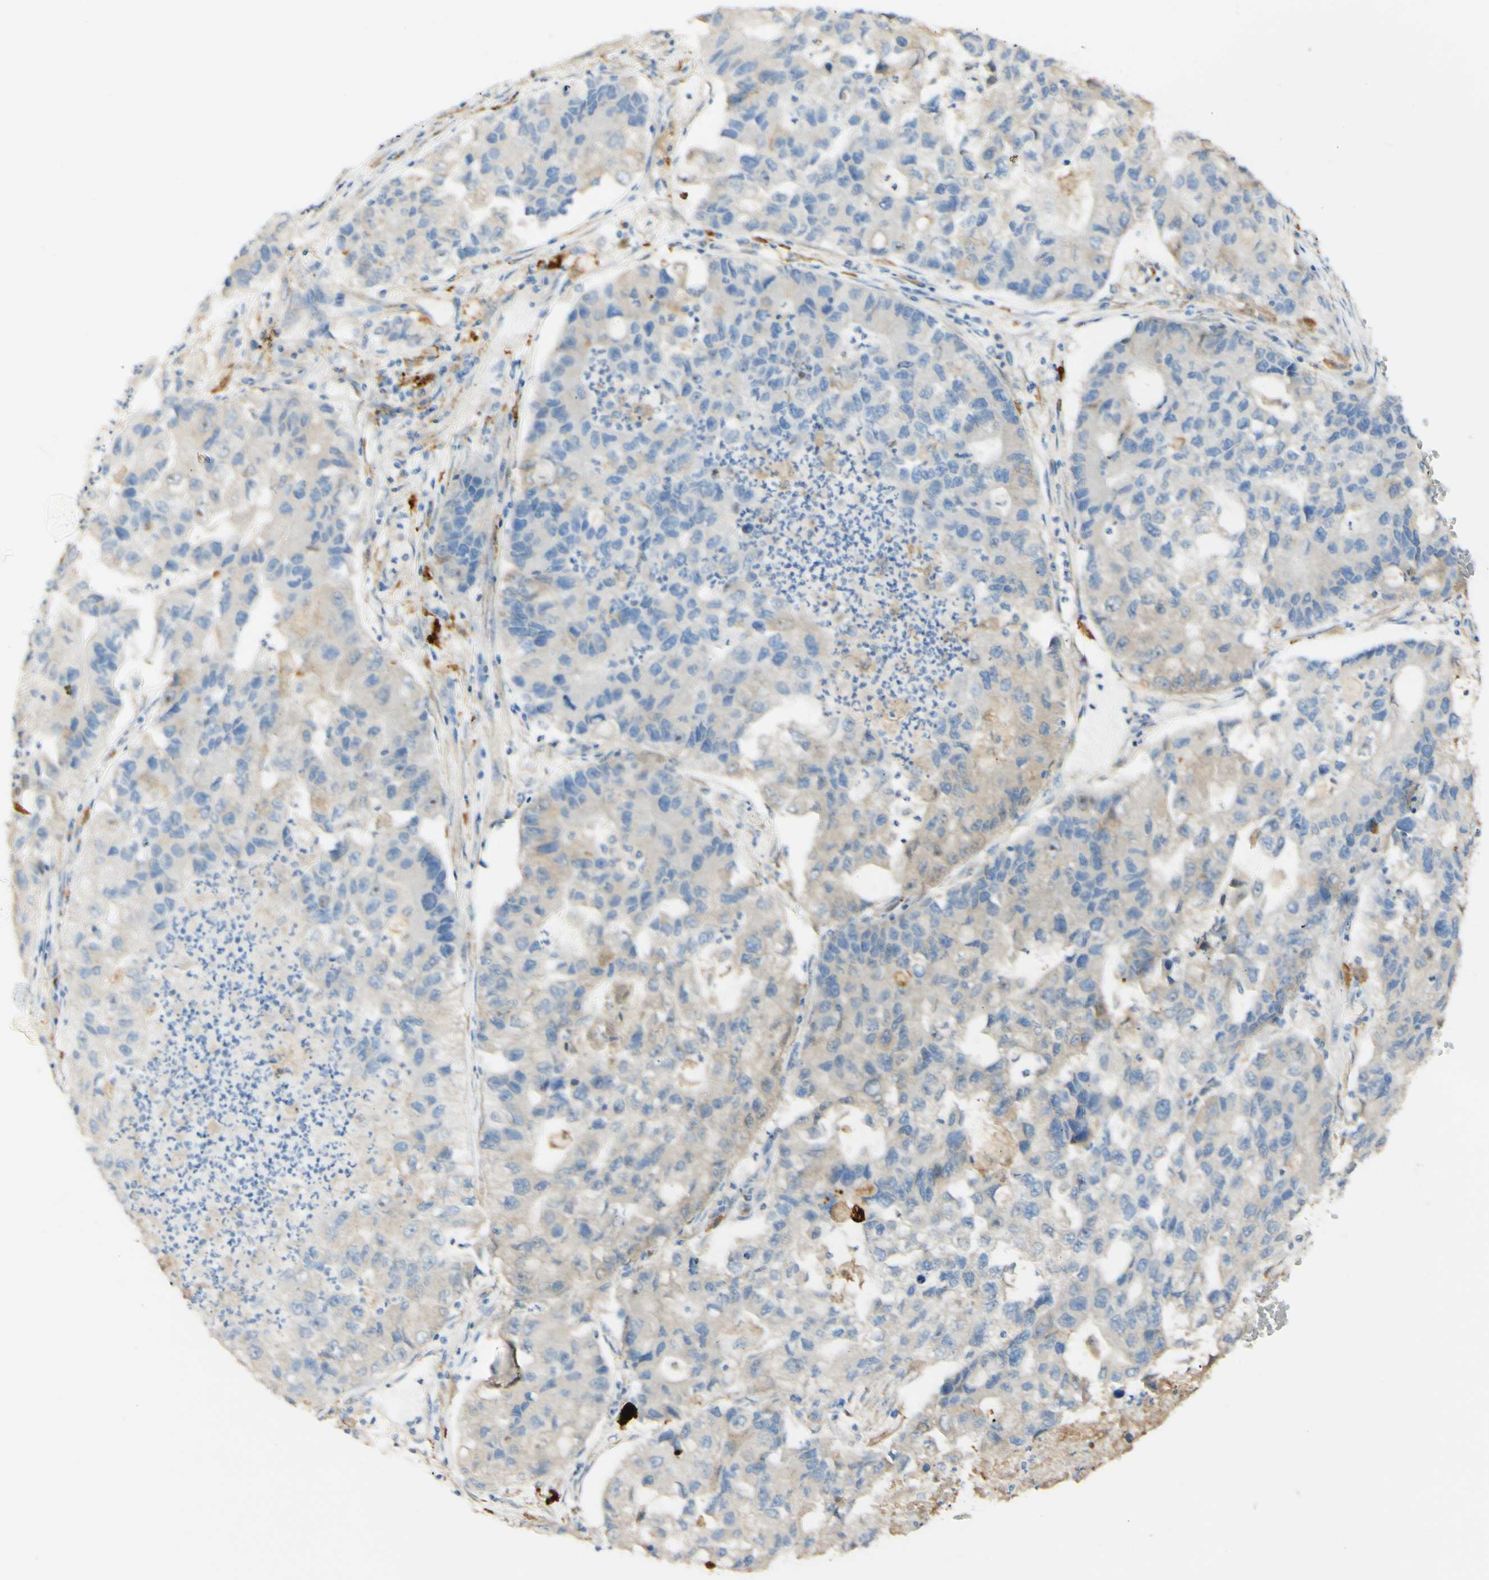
{"staining": {"intensity": "weak", "quantity": ">75%", "location": "cytoplasmic/membranous"}, "tissue": "lung cancer", "cell_type": "Tumor cells", "image_type": "cancer", "snomed": [{"axis": "morphology", "description": "Adenocarcinoma, NOS"}, {"axis": "topography", "description": "Lung"}], "caption": "Immunohistochemistry of adenocarcinoma (lung) displays low levels of weak cytoplasmic/membranous positivity in about >75% of tumor cells.", "gene": "FCGRT", "patient": {"sex": "female", "age": 51}}